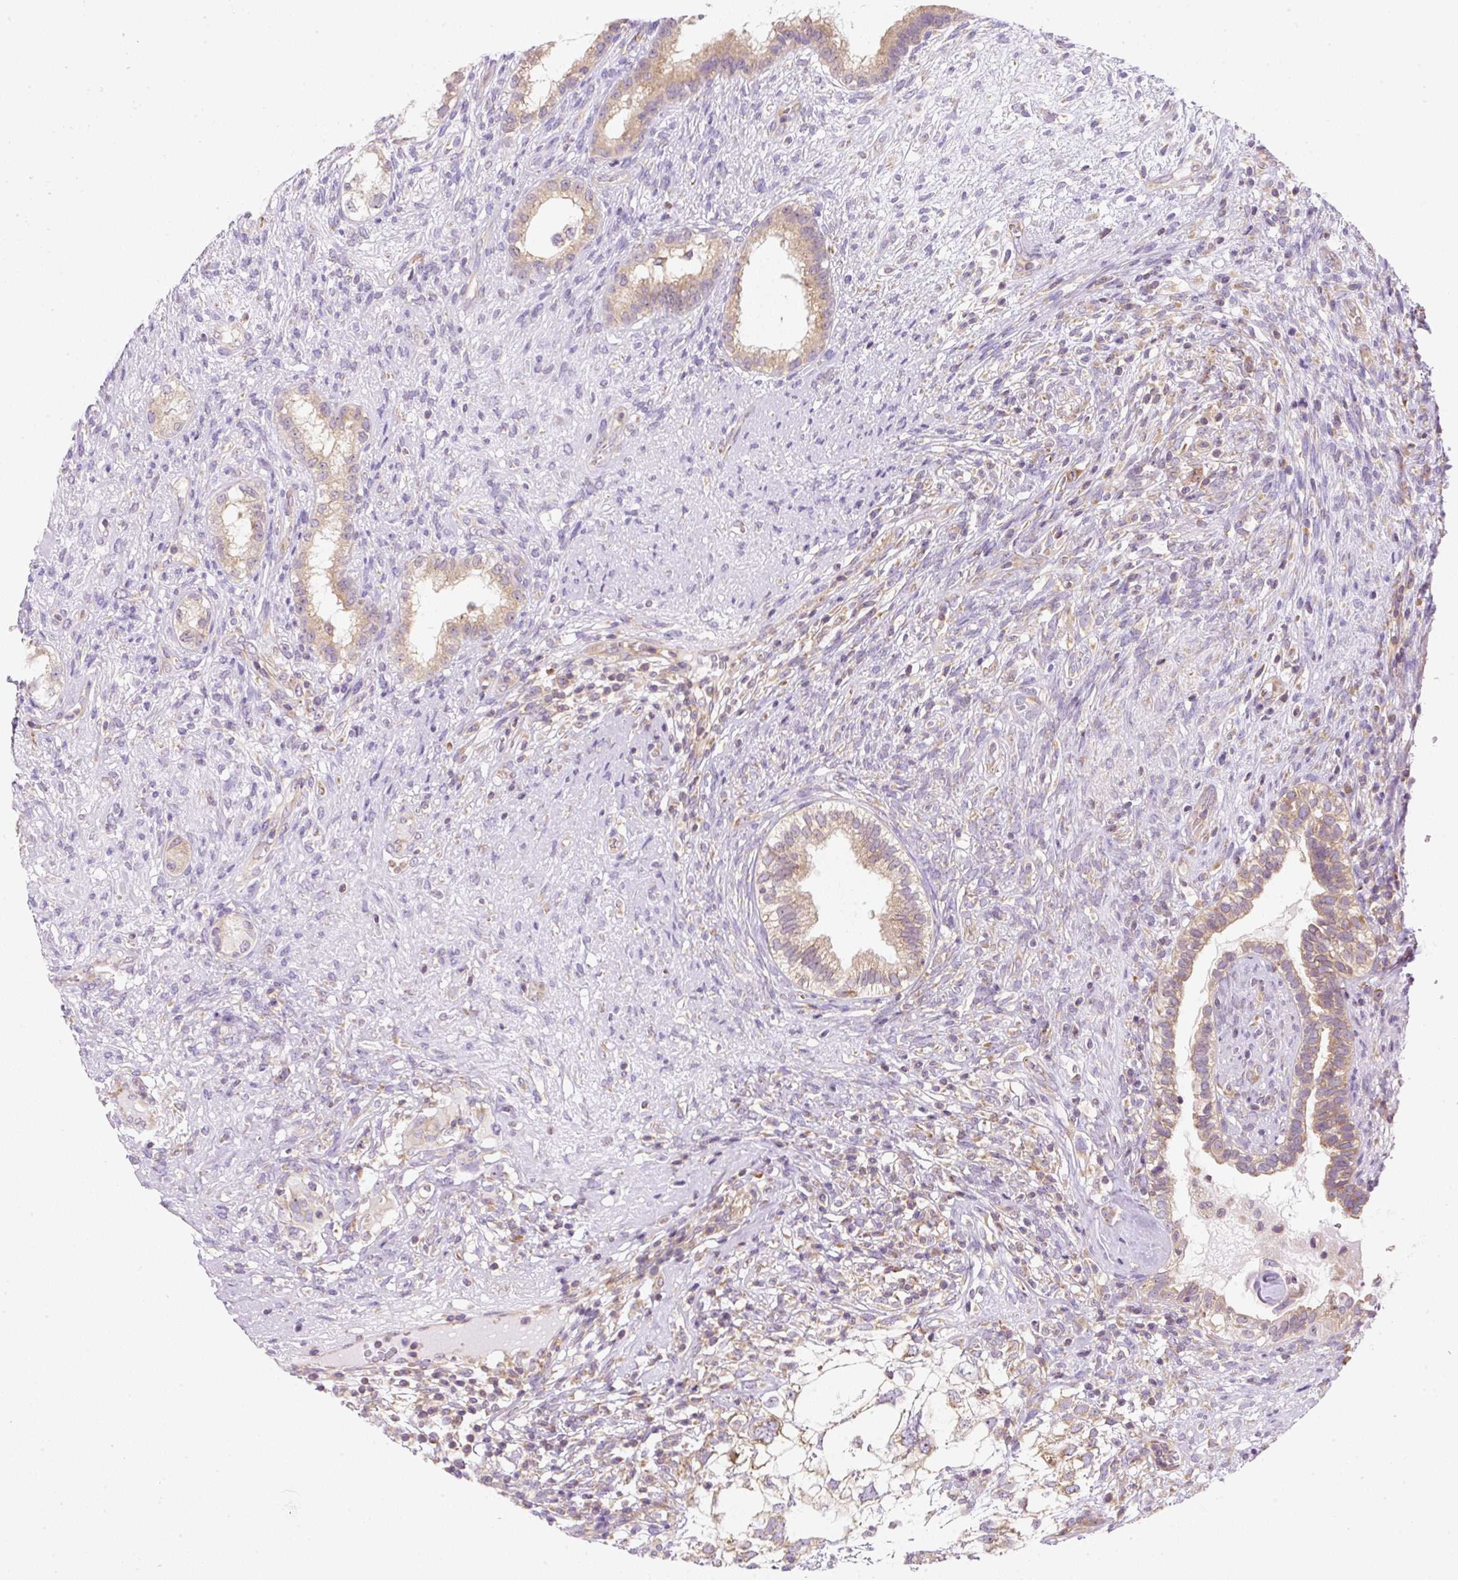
{"staining": {"intensity": "weak", "quantity": ">75%", "location": "cytoplasmic/membranous"}, "tissue": "testis cancer", "cell_type": "Tumor cells", "image_type": "cancer", "snomed": [{"axis": "morphology", "description": "Seminoma, NOS"}, {"axis": "morphology", "description": "Carcinoma, Embryonal, NOS"}, {"axis": "topography", "description": "Testis"}], "caption": "Protein expression analysis of human testis embryonal carcinoma reveals weak cytoplasmic/membranous staining in about >75% of tumor cells.", "gene": "RPL18A", "patient": {"sex": "male", "age": 41}}